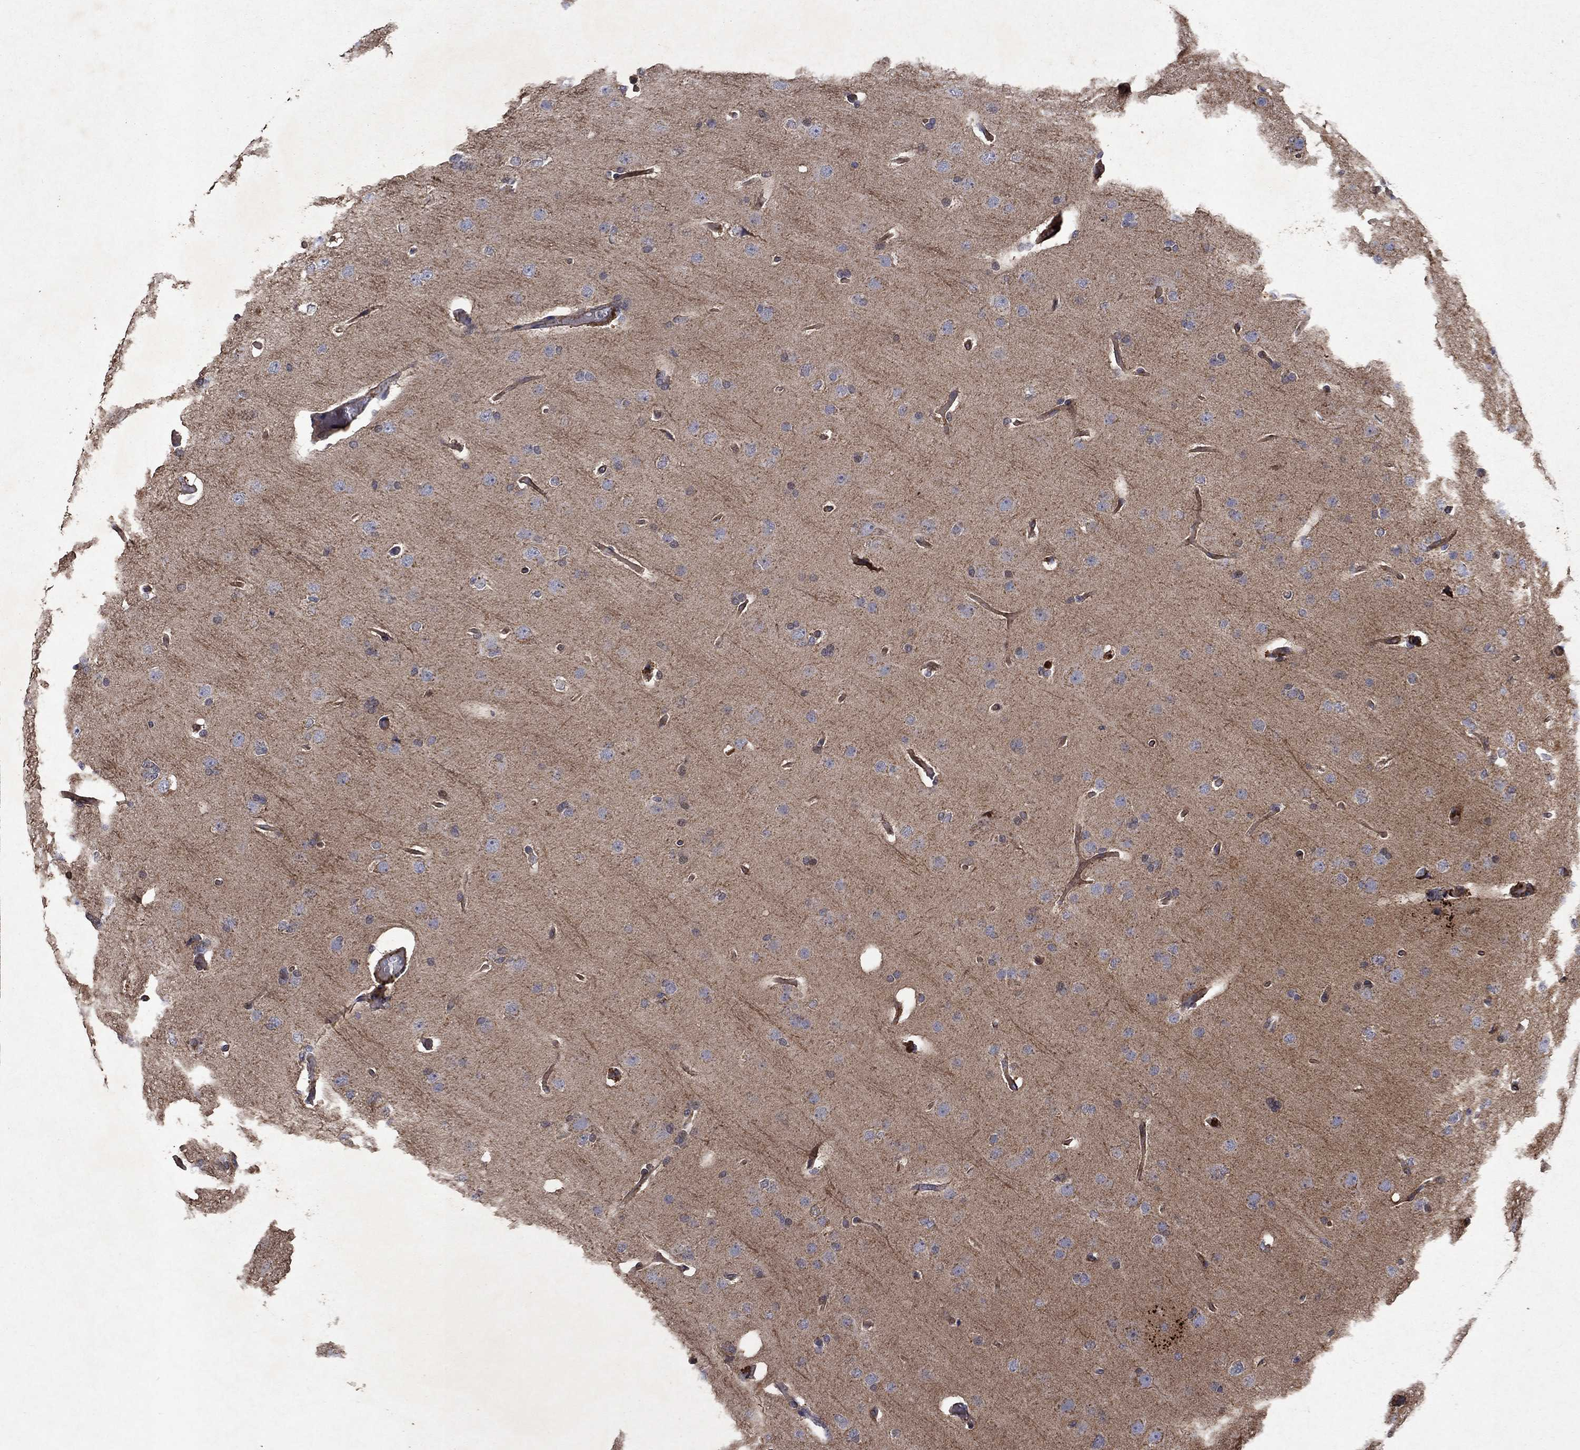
{"staining": {"intensity": "negative", "quantity": "none", "location": "none"}, "tissue": "glioma", "cell_type": "Tumor cells", "image_type": "cancer", "snomed": [{"axis": "morphology", "description": "Glioma, malignant, Low grade"}, {"axis": "topography", "description": "Brain"}], "caption": "The IHC photomicrograph has no significant positivity in tumor cells of malignant glioma (low-grade) tissue.", "gene": "FRG1", "patient": {"sex": "male", "age": 41}}